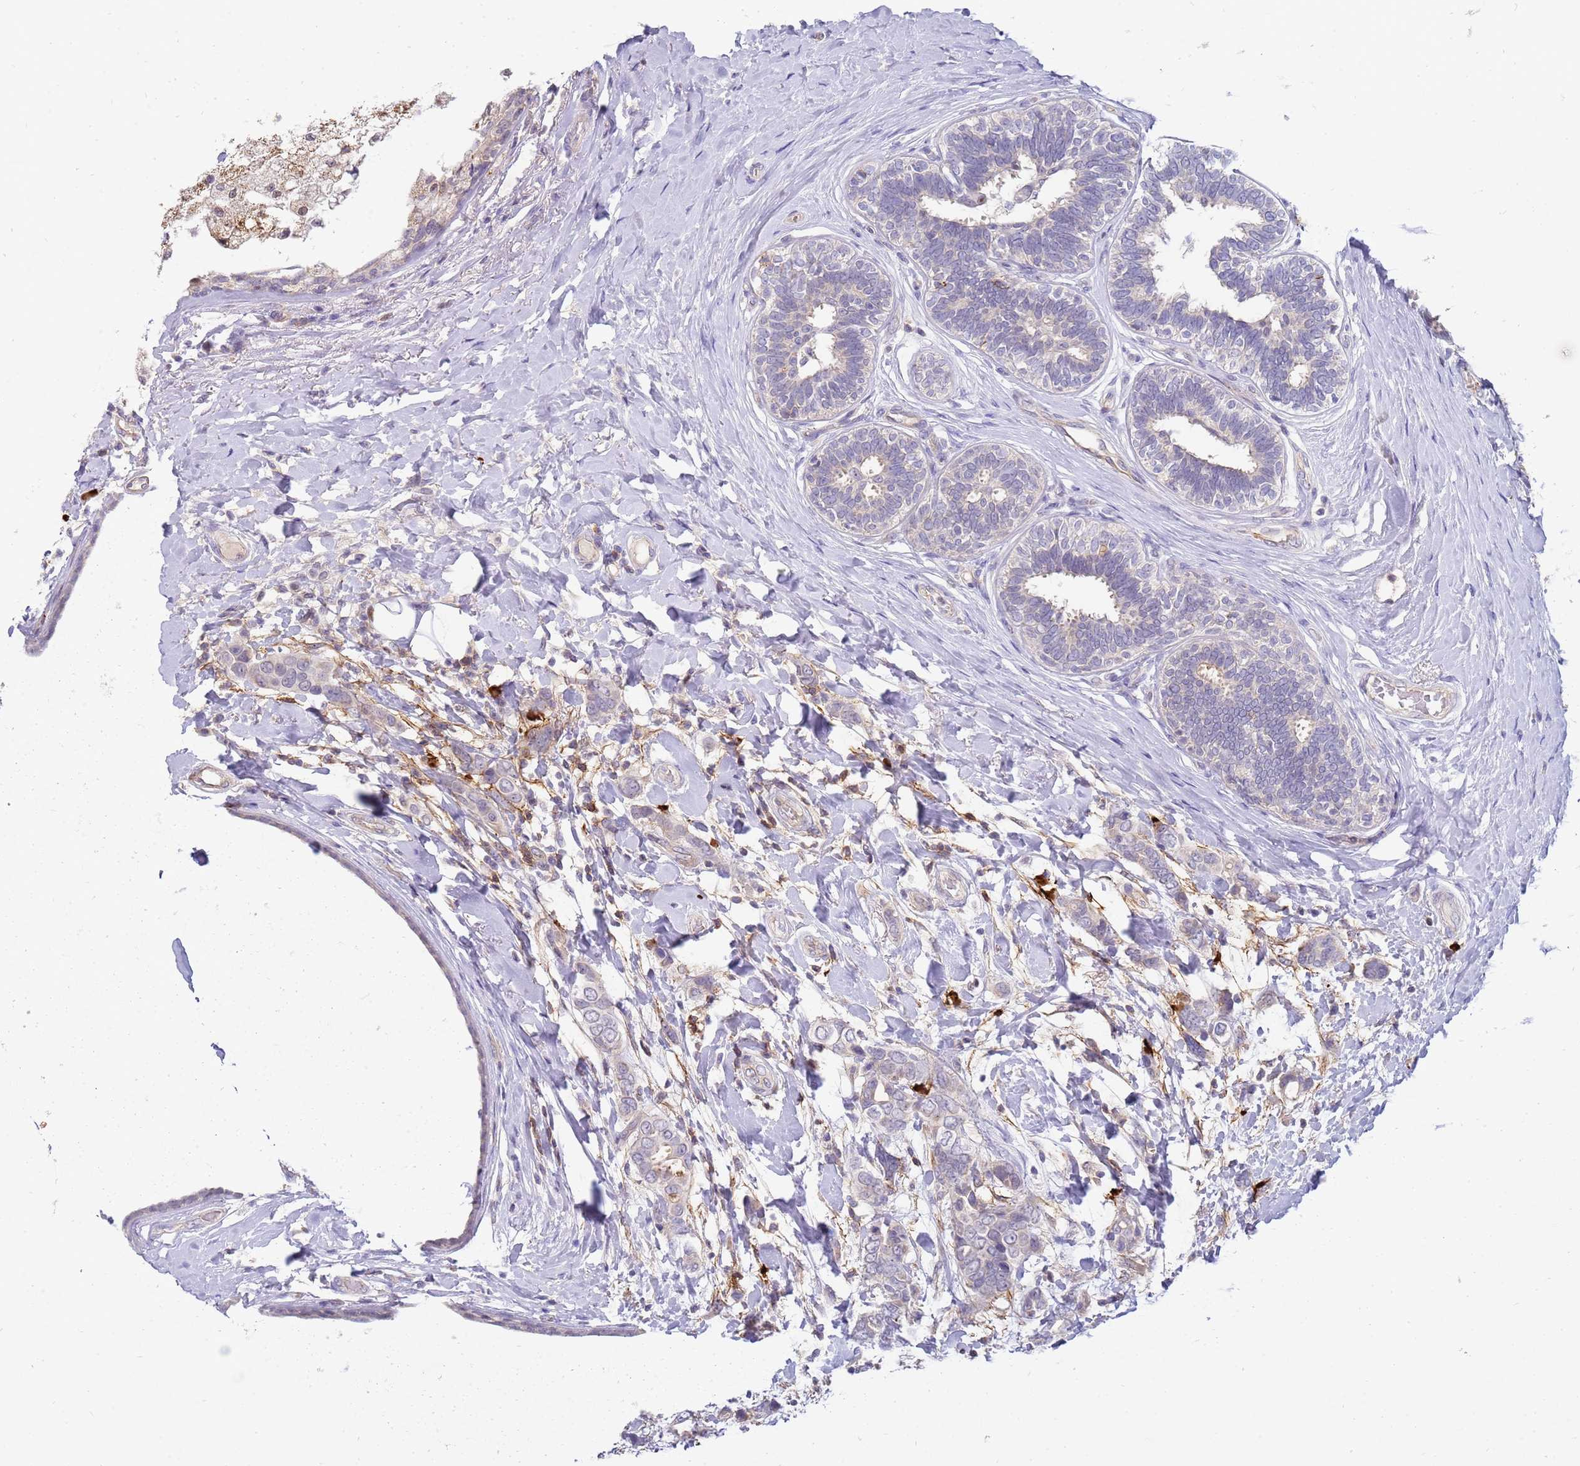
{"staining": {"intensity": "negative", "quantity": "none", "location": "none"}, "tissue": "breast cancer", "cell_type": "Tumor cells", "image_type": "cancer", "snomed": [{"axis": "morphology", "description": "Lobular carcinoma"}, {"axis": "topography", "description": "Breast"}], "caption": "High magnification brightfield microscopy of breast lobular carcinoma stained with DAB (brown) and counterstained with hematoxylin (blue): tumor cells show no significant staining.", "gene": "STK25", "patient": {"sex": "female", "age": 51}}